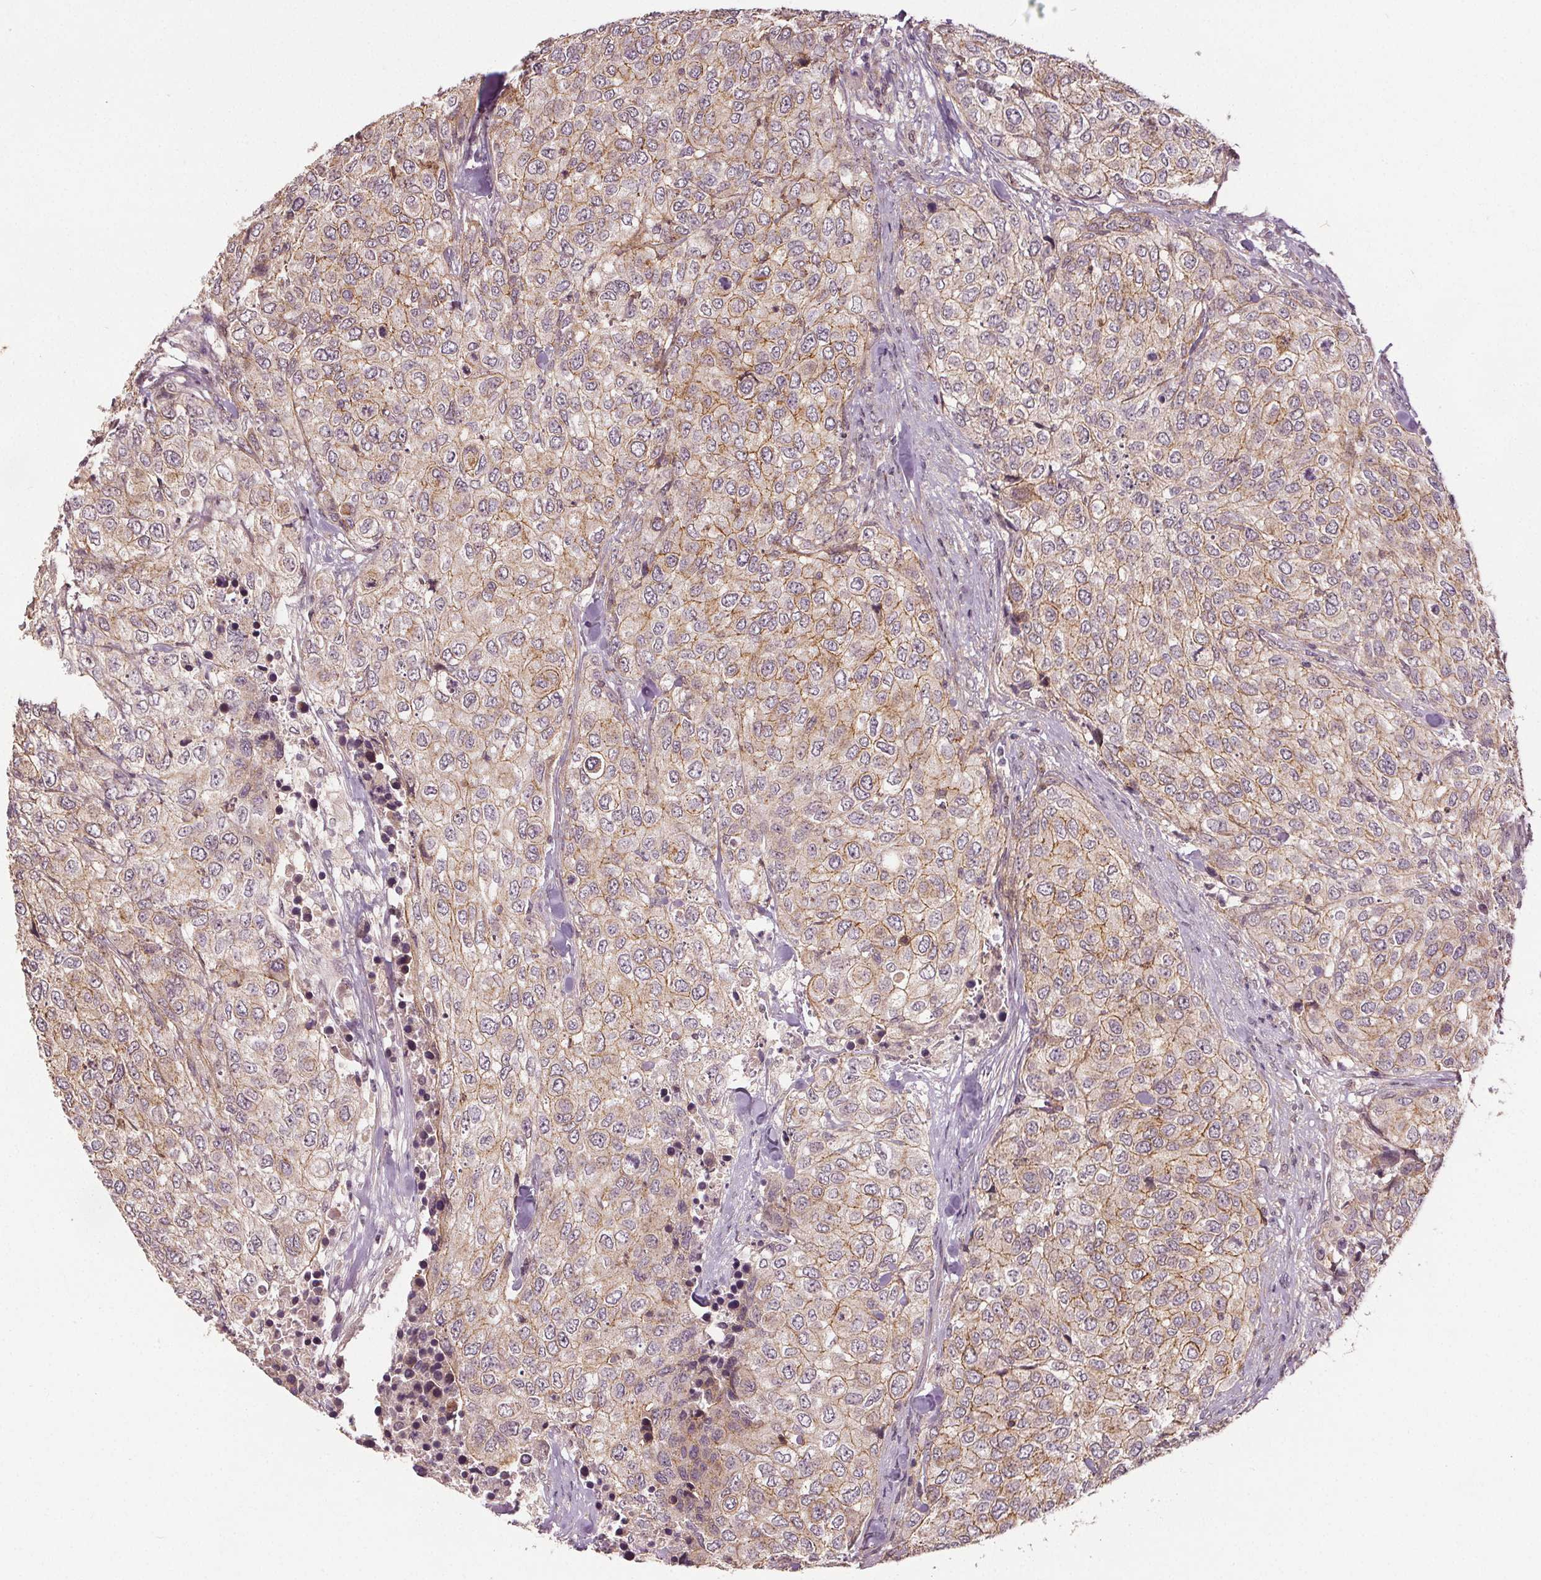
{"staining": {"intensity": "moderate", "quantity": "25%-75%", "location": "cytoplasmic/membranous"}, "tissue": "urothelial cancer", "cell_type": "Tumor cells", "image_type": "cancer", "snomed": [{"axis": "morphology", "description": "Urothelial carcinoma, High grade"}, {"axis": "topography", "description": "Urinary bladder"}], "caption": "The image shows immunohistochemical staining of urothelial carcinoma (high-grade). There is moderate cytoplasmic/membranous positivity is appreciated in approximately 25%-75% of tumor cells.", "gene": "EPHB3", "patient": {"sex": "female", "age": 78}}